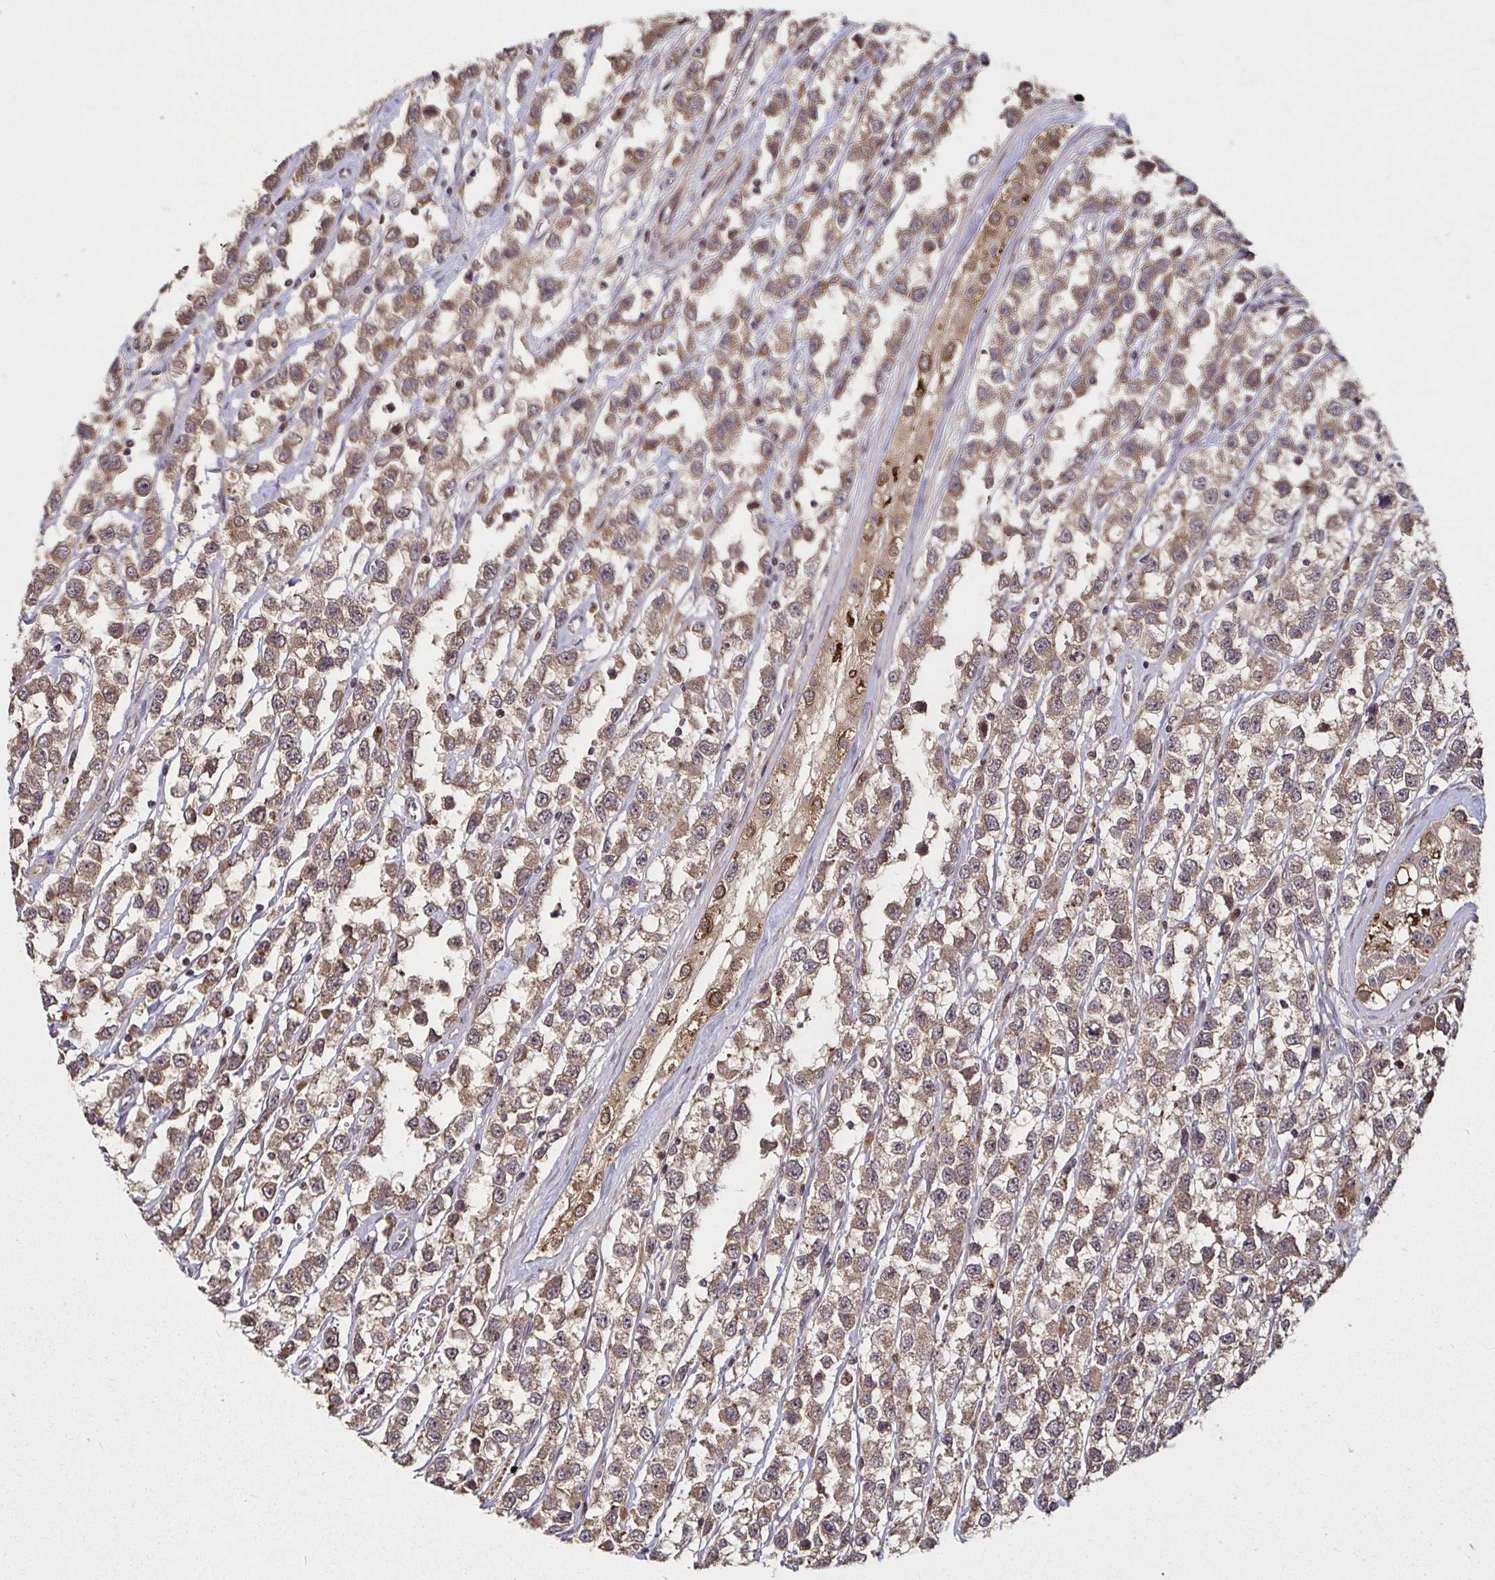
{"staining": {"intensity": "weak", "quantity": ">75%", "location": "cytoplasmic/membranous"}, "tissue": "testis cancer", "cell_type": "Tumor cells", "image_type": "cancer", "snomed": [{"axis": "morphology", "description": "Seminoma, NOS"}, {"axis": "topography", "description": "Testis"}], "caption": "Weak cytoplasmic/membranous positivity for a protein is appreciated in approximately >75% of tumor cells of testis cancer (seminoma) using immunohistochemistry (IHC).", "gene": "SMYD3", "patient": {"sex": "male", "age": 34}}